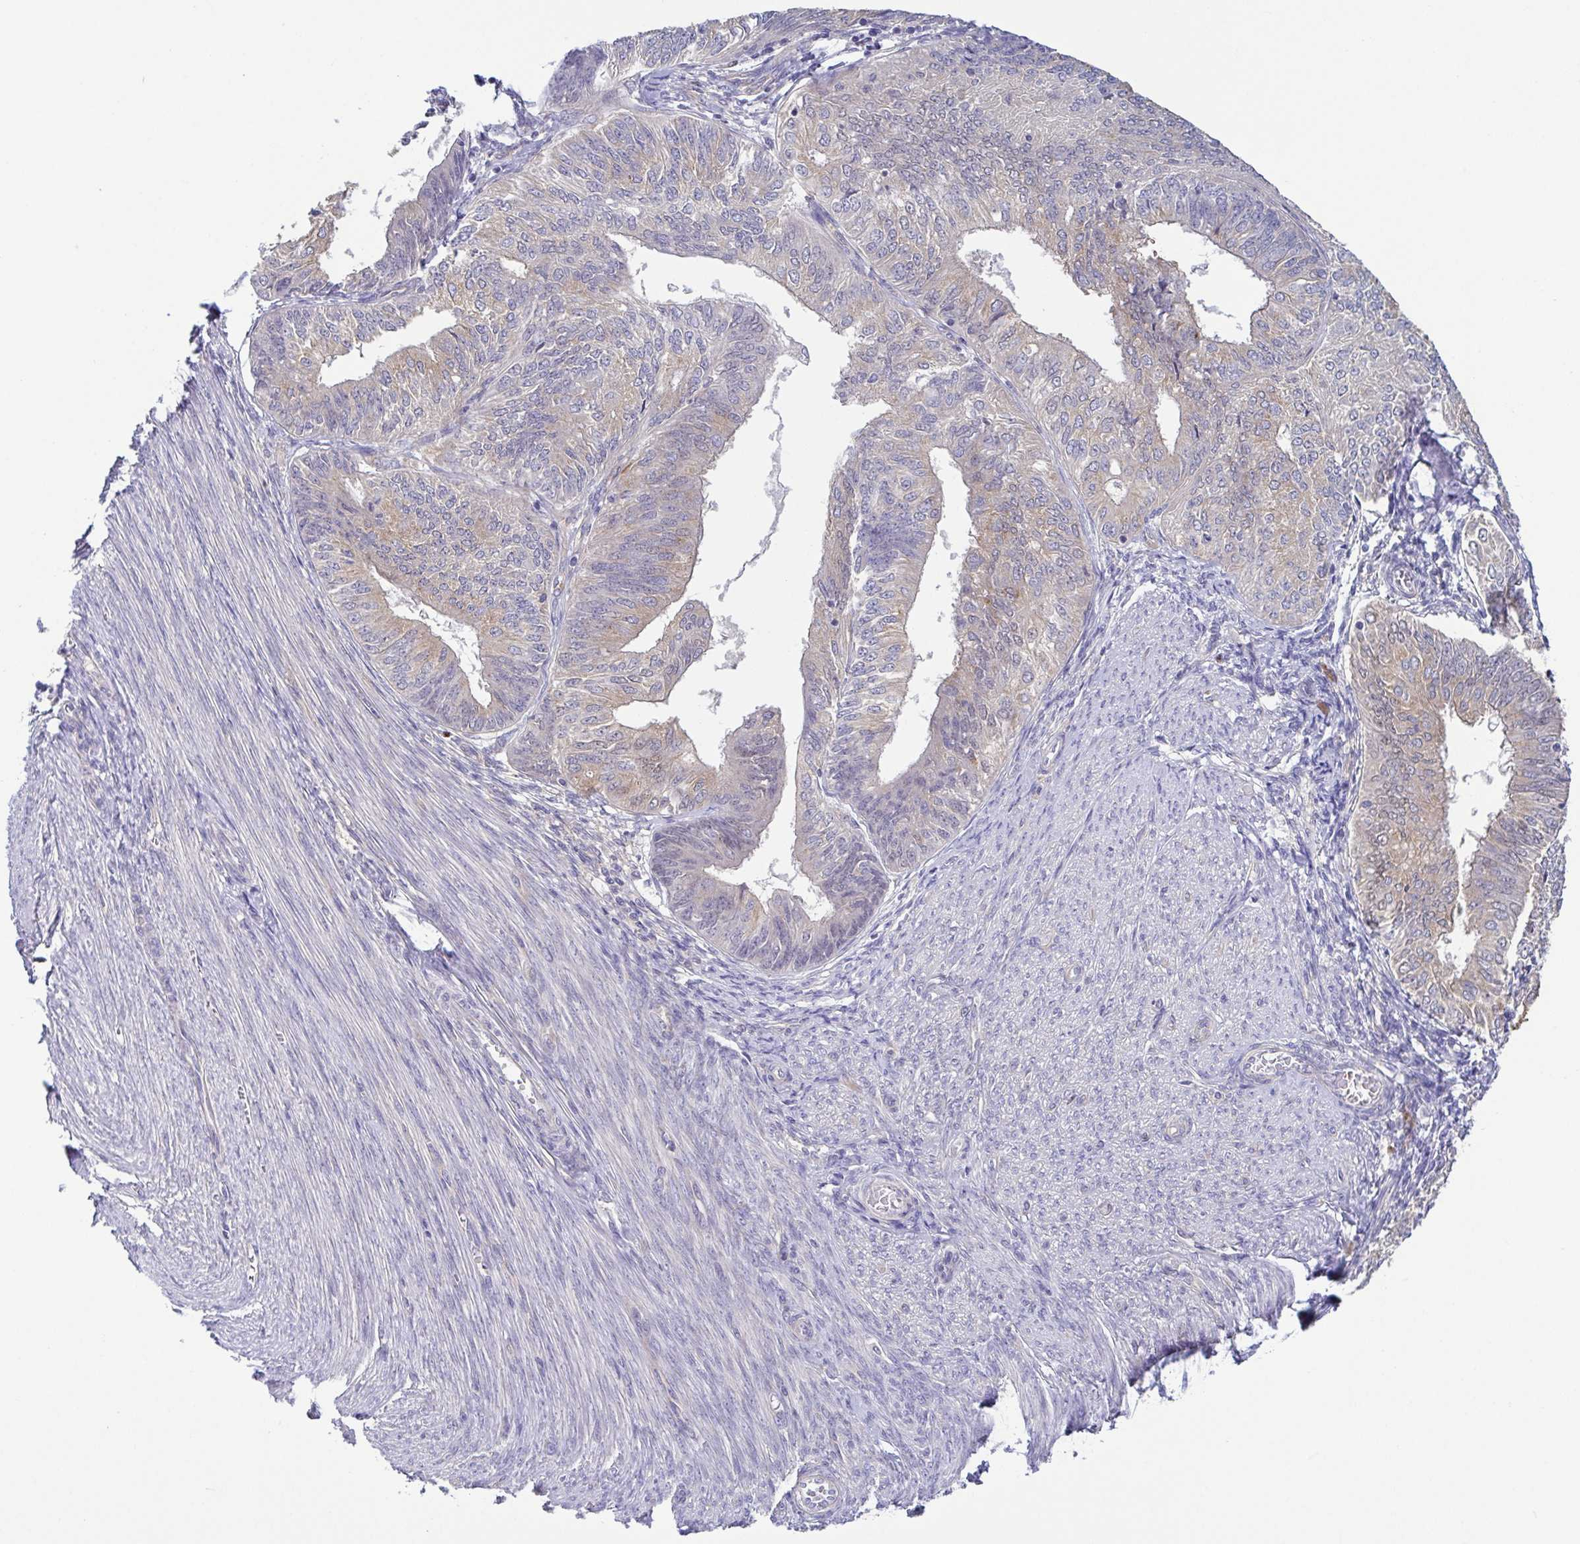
{"staining": {"intensity": "moderate", "quantity": "<25%", "location": "nuclear"}, "tissue": "endometrial cancer", "cell_type": "Tumor cells", "image_type": "cancer", "snomed": [{"axis": "morphology", "description": "Adenocarcinoma, NOS"}, {"axis": "topography", "description": "Endometrium"}], "caption": "Protein expression by IHC shows moderate nuclear staining in approximately <25% of tumor cells in adenocarcinoma (endometrial). Nuclei are stained in blue.", "gene": "UBE2Q1", "patient": {"sex": "female", "age": 58}}